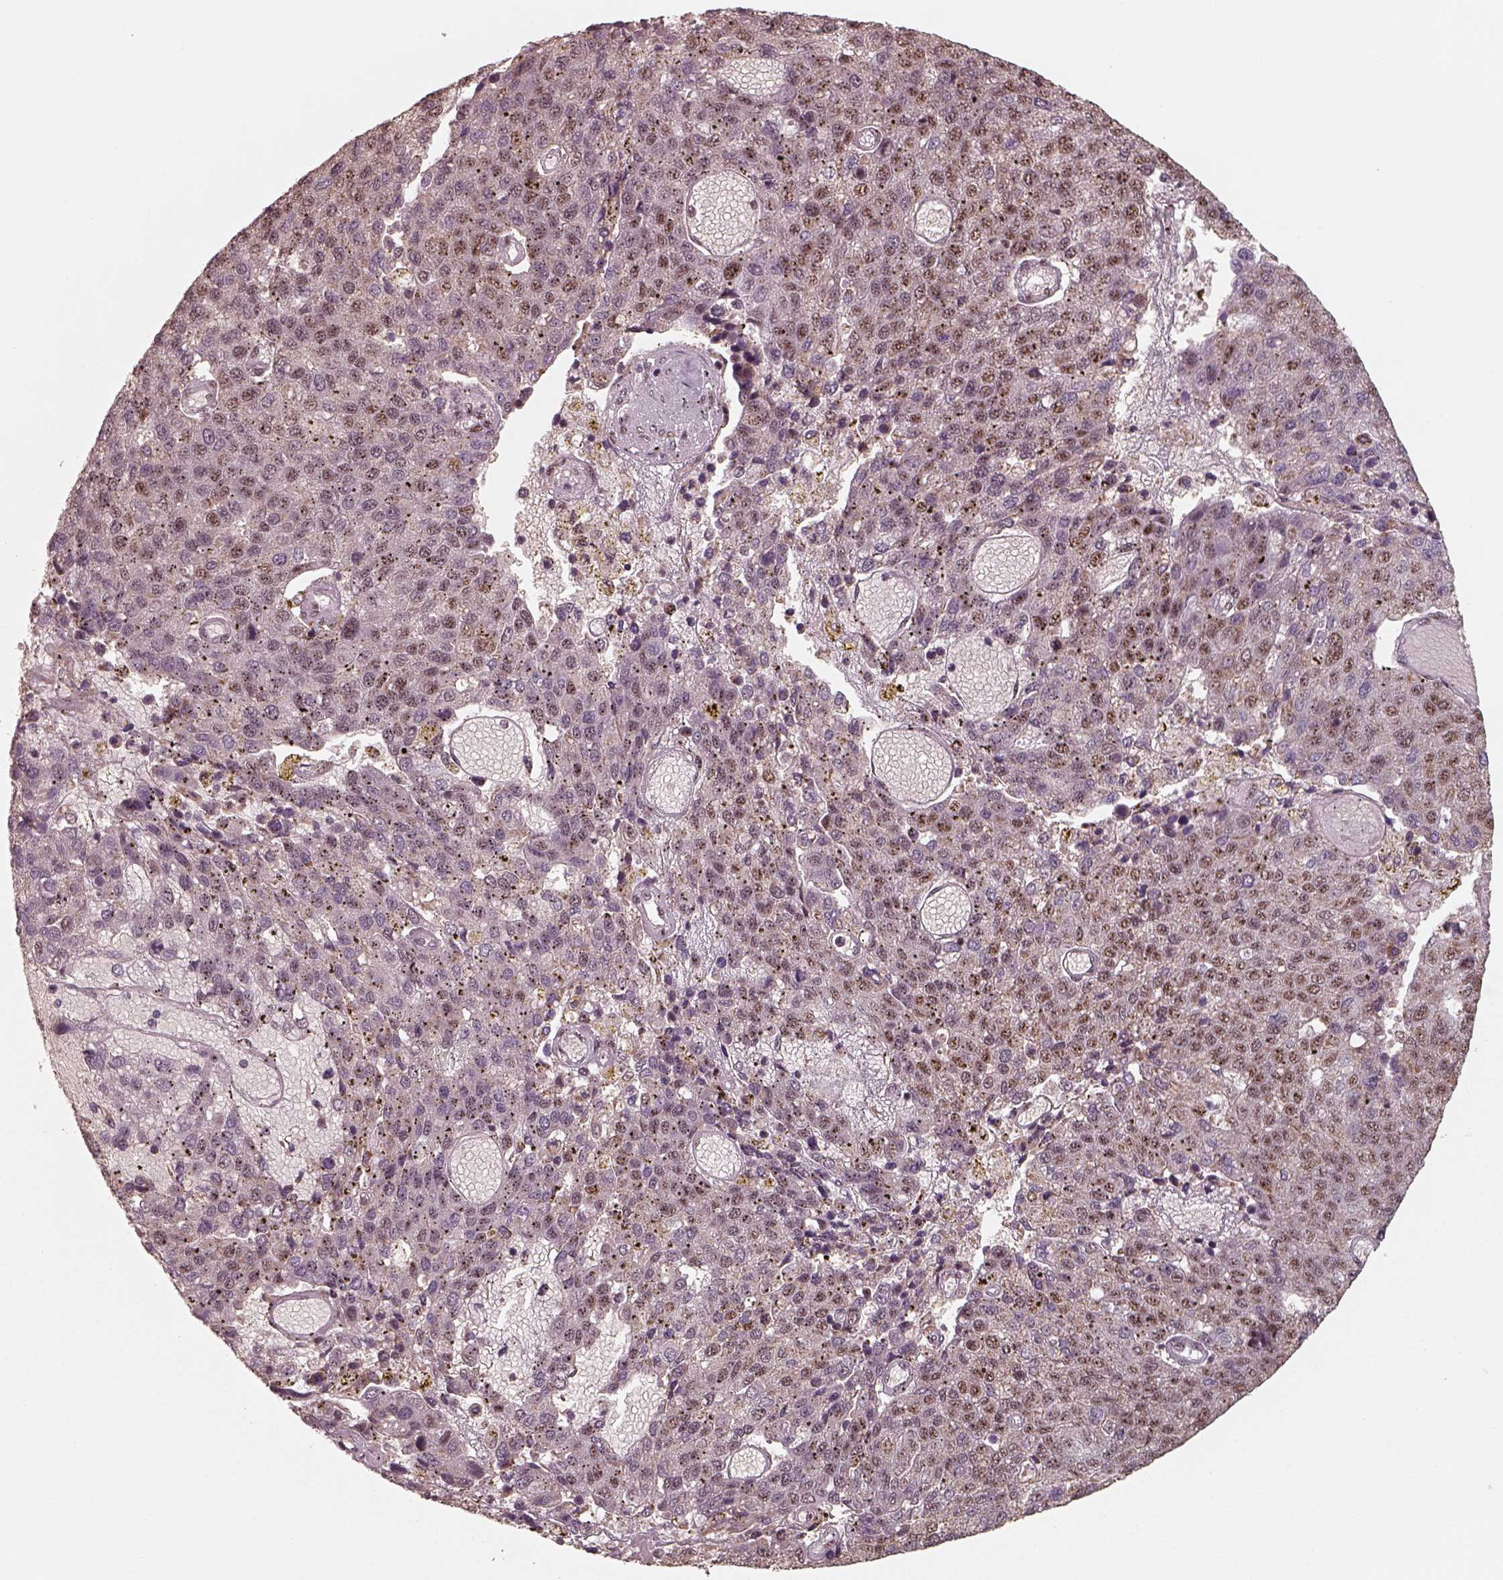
{"staining": {"intensity": "moderate", "quantity": ">75%", "location": "nuclear"}, "tissue": "pancreatic cancer", "cell_type": "Tumor cells", "image_type": "cancer", "snomed": [{"axis": "morphology", "description": "Adenocarcinoma, NOS"}, {"axis": "topography", "description": "Pancreas"}], "caption": "A brown stain shows moderate nuclear expression of a protein in adenocarcinoma (pancreatic) tumor cells.", "gene": "ATXN7L3", "patient": {"sex": "female", "age": 61}}